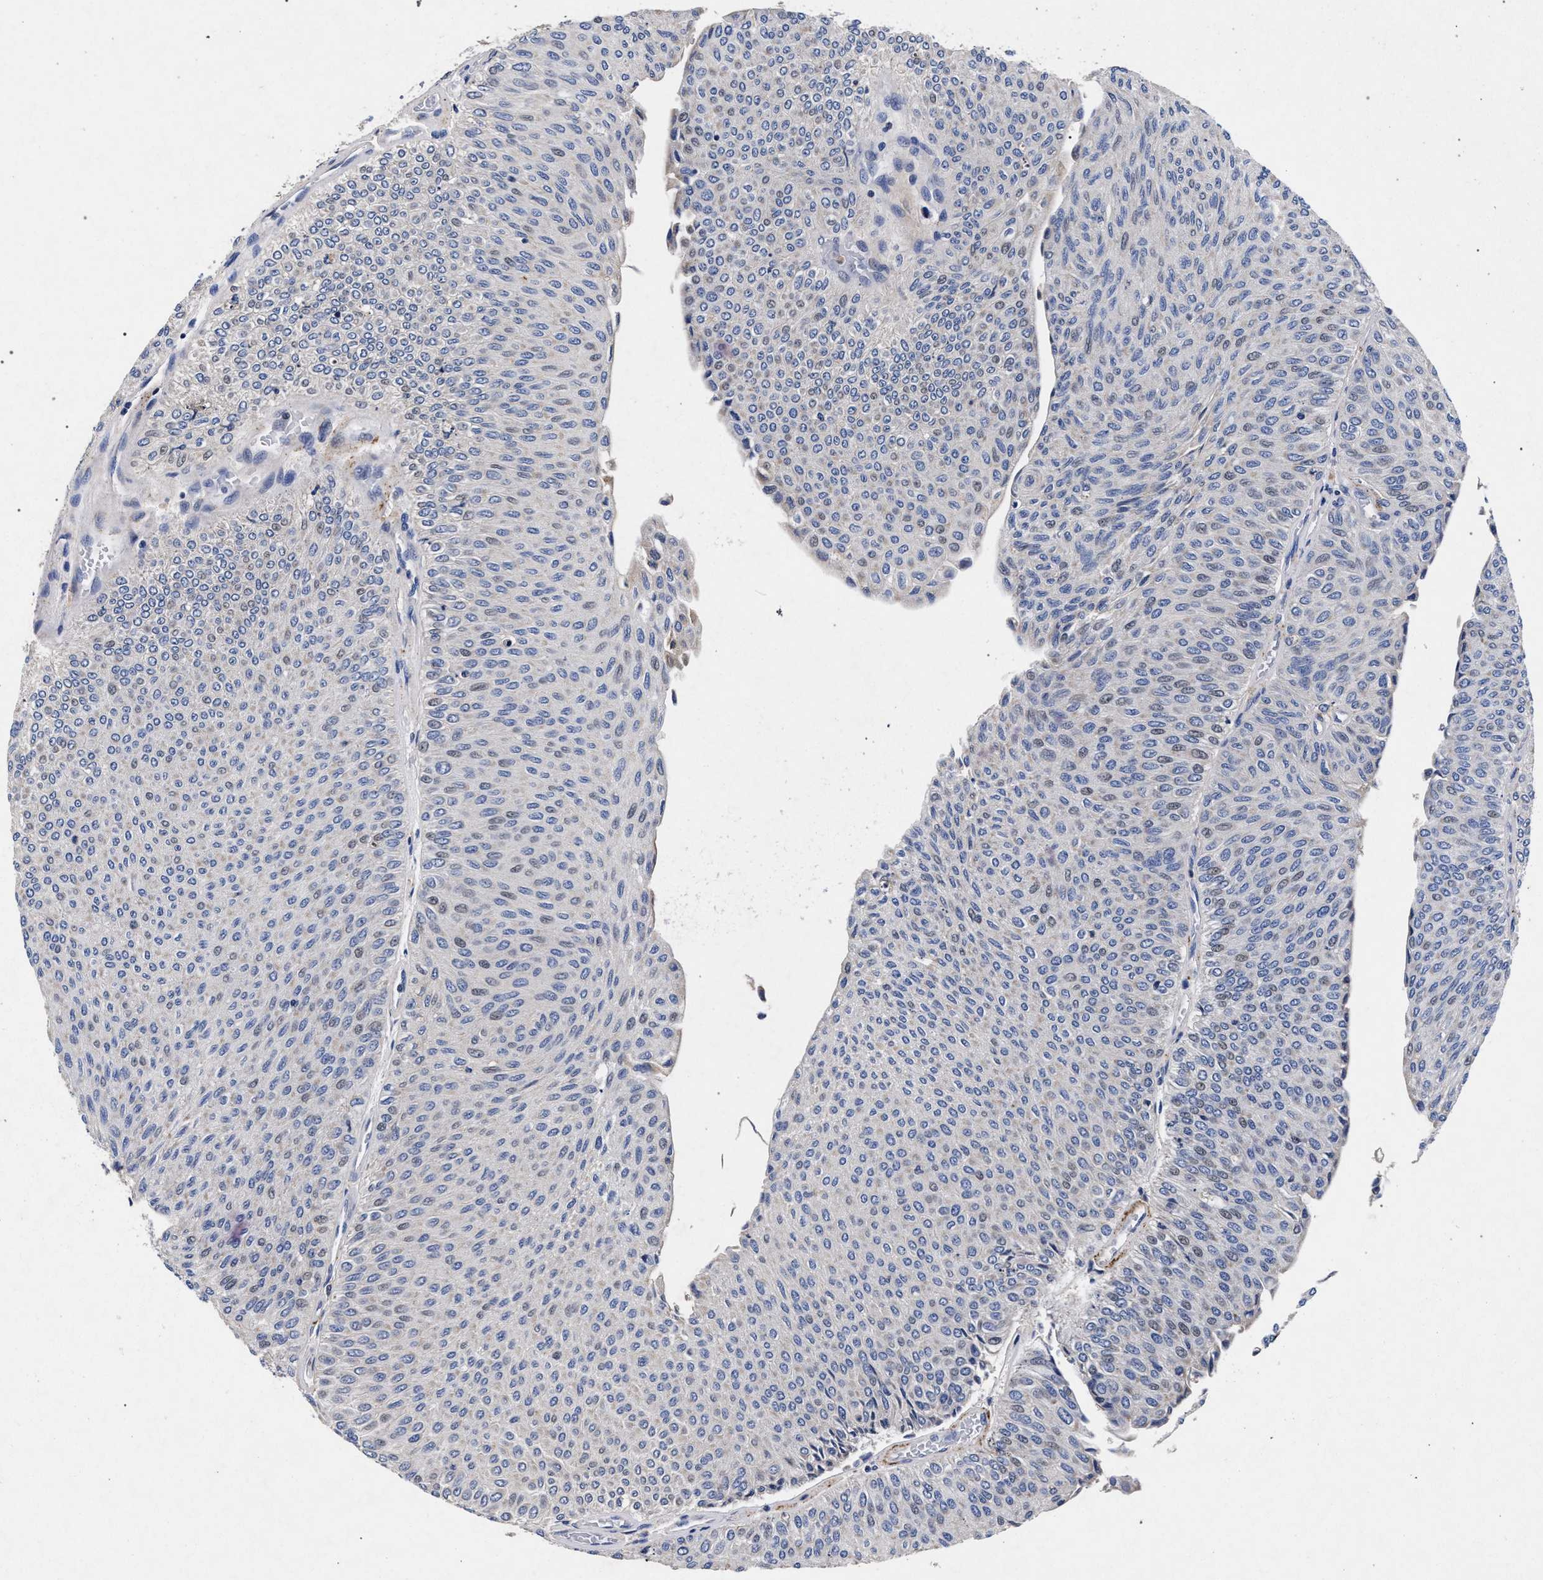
{"staining": {"intensity": "negative", "quantity": "none", "location": "none"}, "tissue": "urothelial cancer", "cell_type": "Tumor cells", "image_type": "cancer", "snomed": [{"axis": "morphology", "description": "Urothelial carcinoma, Low grade"}, {"axis": "topography", "description": "Urinary bladder"}], "caption": "Image shows no significant protein expression in tumor cells of urothelial cancer.", "gene": "HSD17B14", "patient": {"sex": "male", "age": 78}}